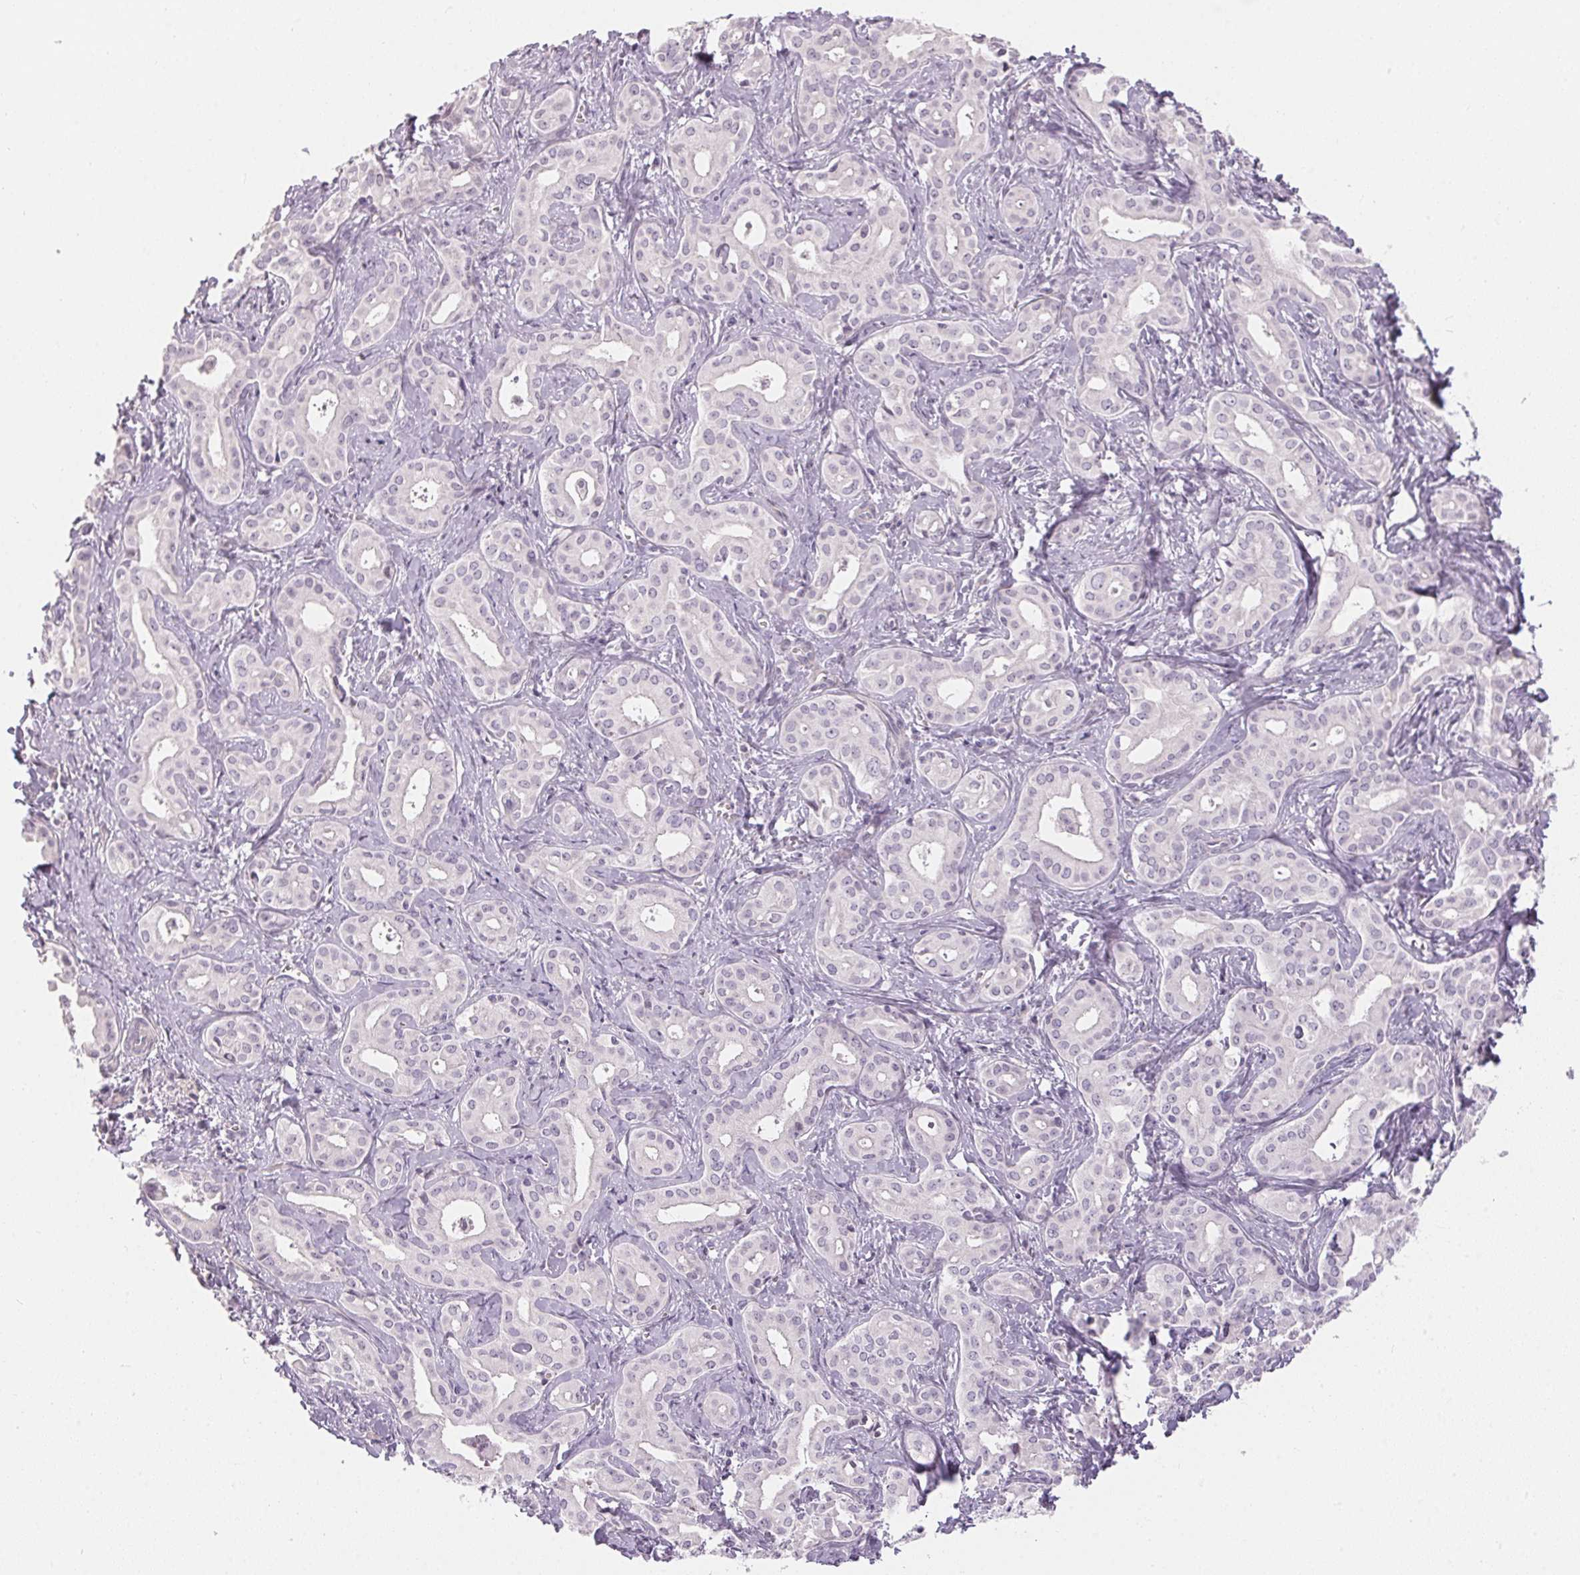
{"staining": {"intensity": "negative", "quantity": "none", "location": "none"}, "tissue": "liver cancer", "cell_type": "Tumor cells", "image_type": "cancer", "snomed": [{"axis": "morphology", "description": "Cholangiocarcinoma"}, {"axis": "topography", "description": "Liver"}], "caption": "The image exhibits no staining of tumor cells in liver cholangiocarcinoma. Nuclei are stained in blue.", "gene": "GDAP1L1", "patient": {"sex": "female", "age": 65}}